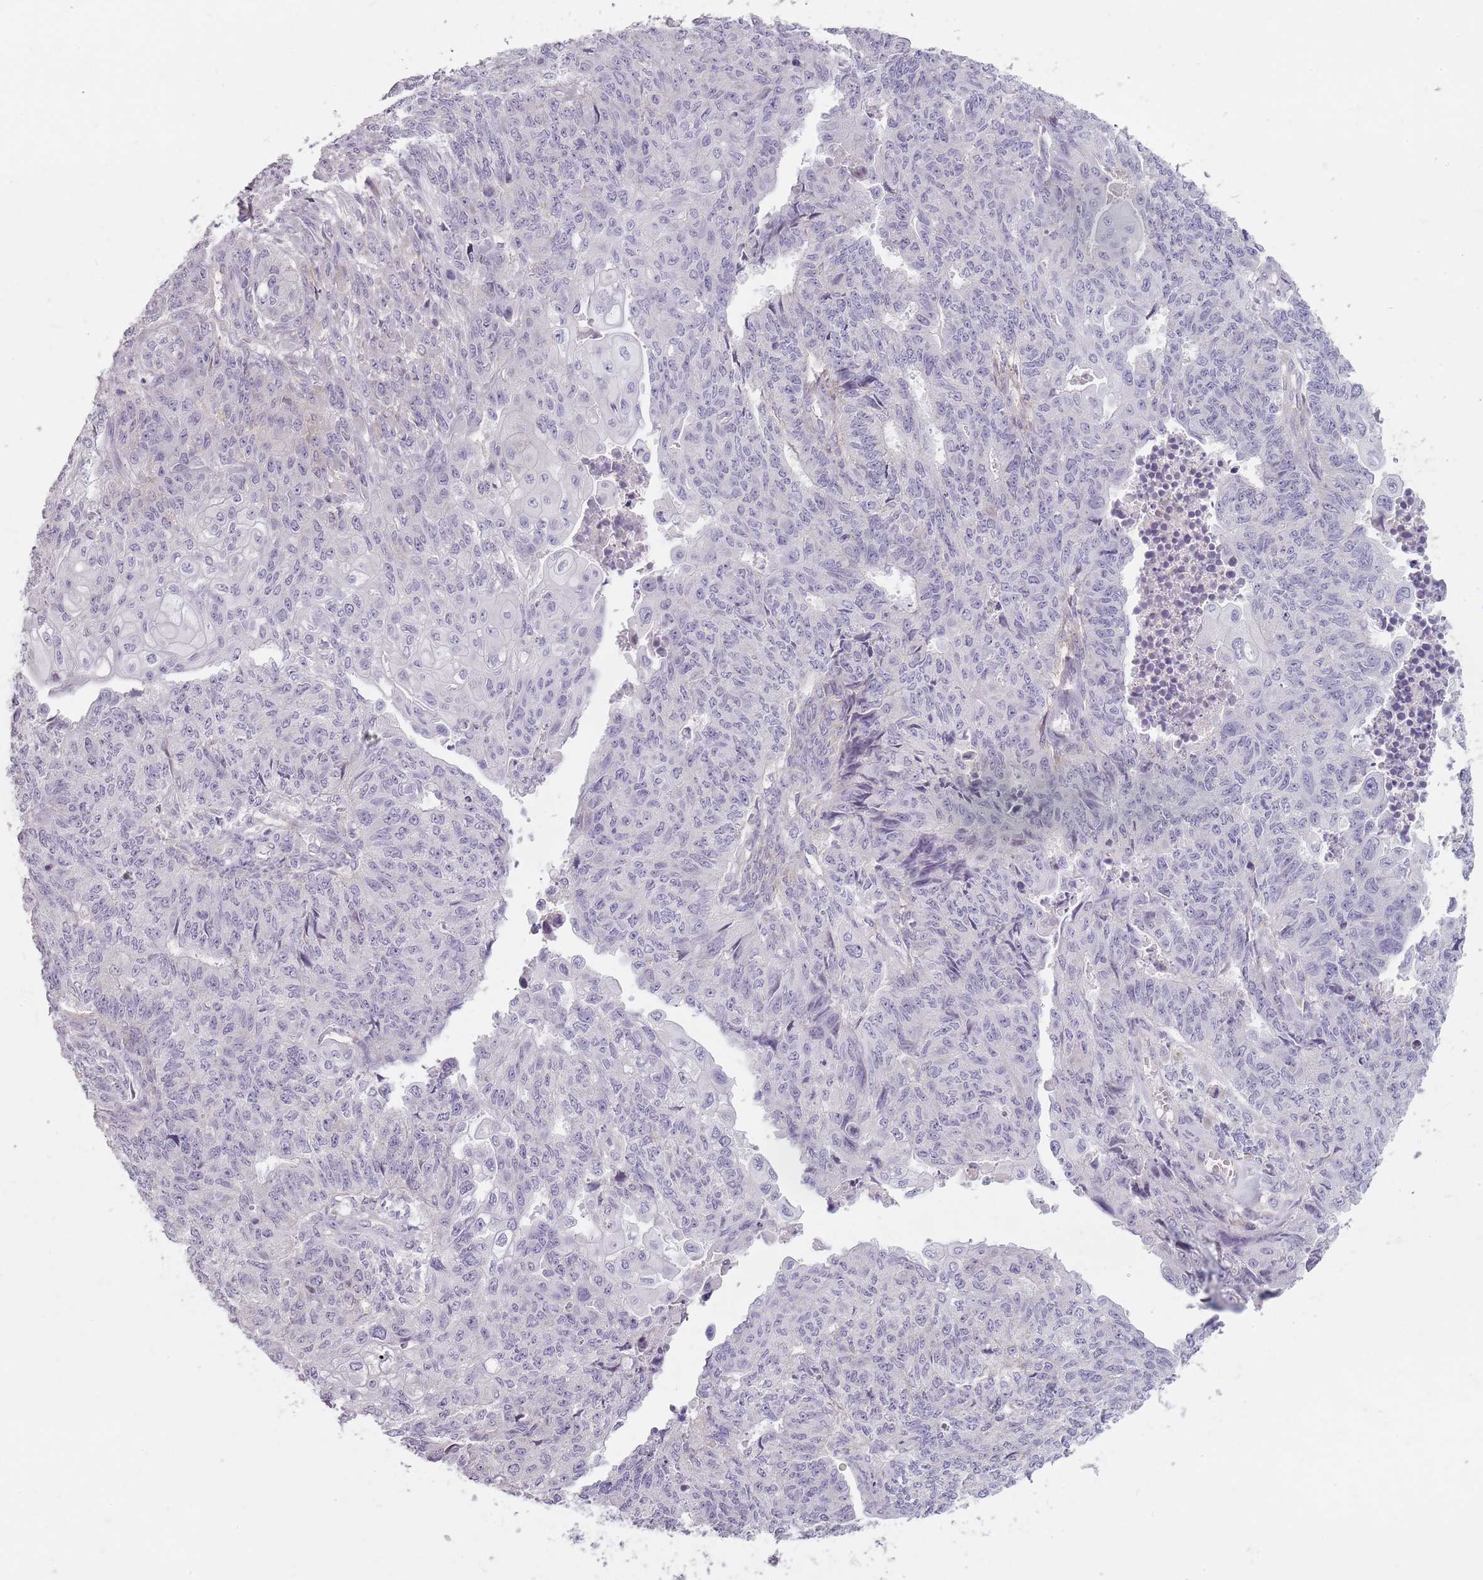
{"staining": {"intensity": "negative", "quantity": "none", "location": "none"}, "tissue": "endometrial cancer", "cell_type": "Tumor cells", "image_type": "cancer", "snomed": [{"axis": "morphology", "description": "Adenocarcinoma, NOS"}, {"axis": "topography", "description": "Endometrium"}], "caption": "Immunohistochemical staining of human endometrial cancer demonstrates no significant positivity in tumor cells.", "gene": "SYNGR3", "patient": {"sex": "female", "age": 32}}